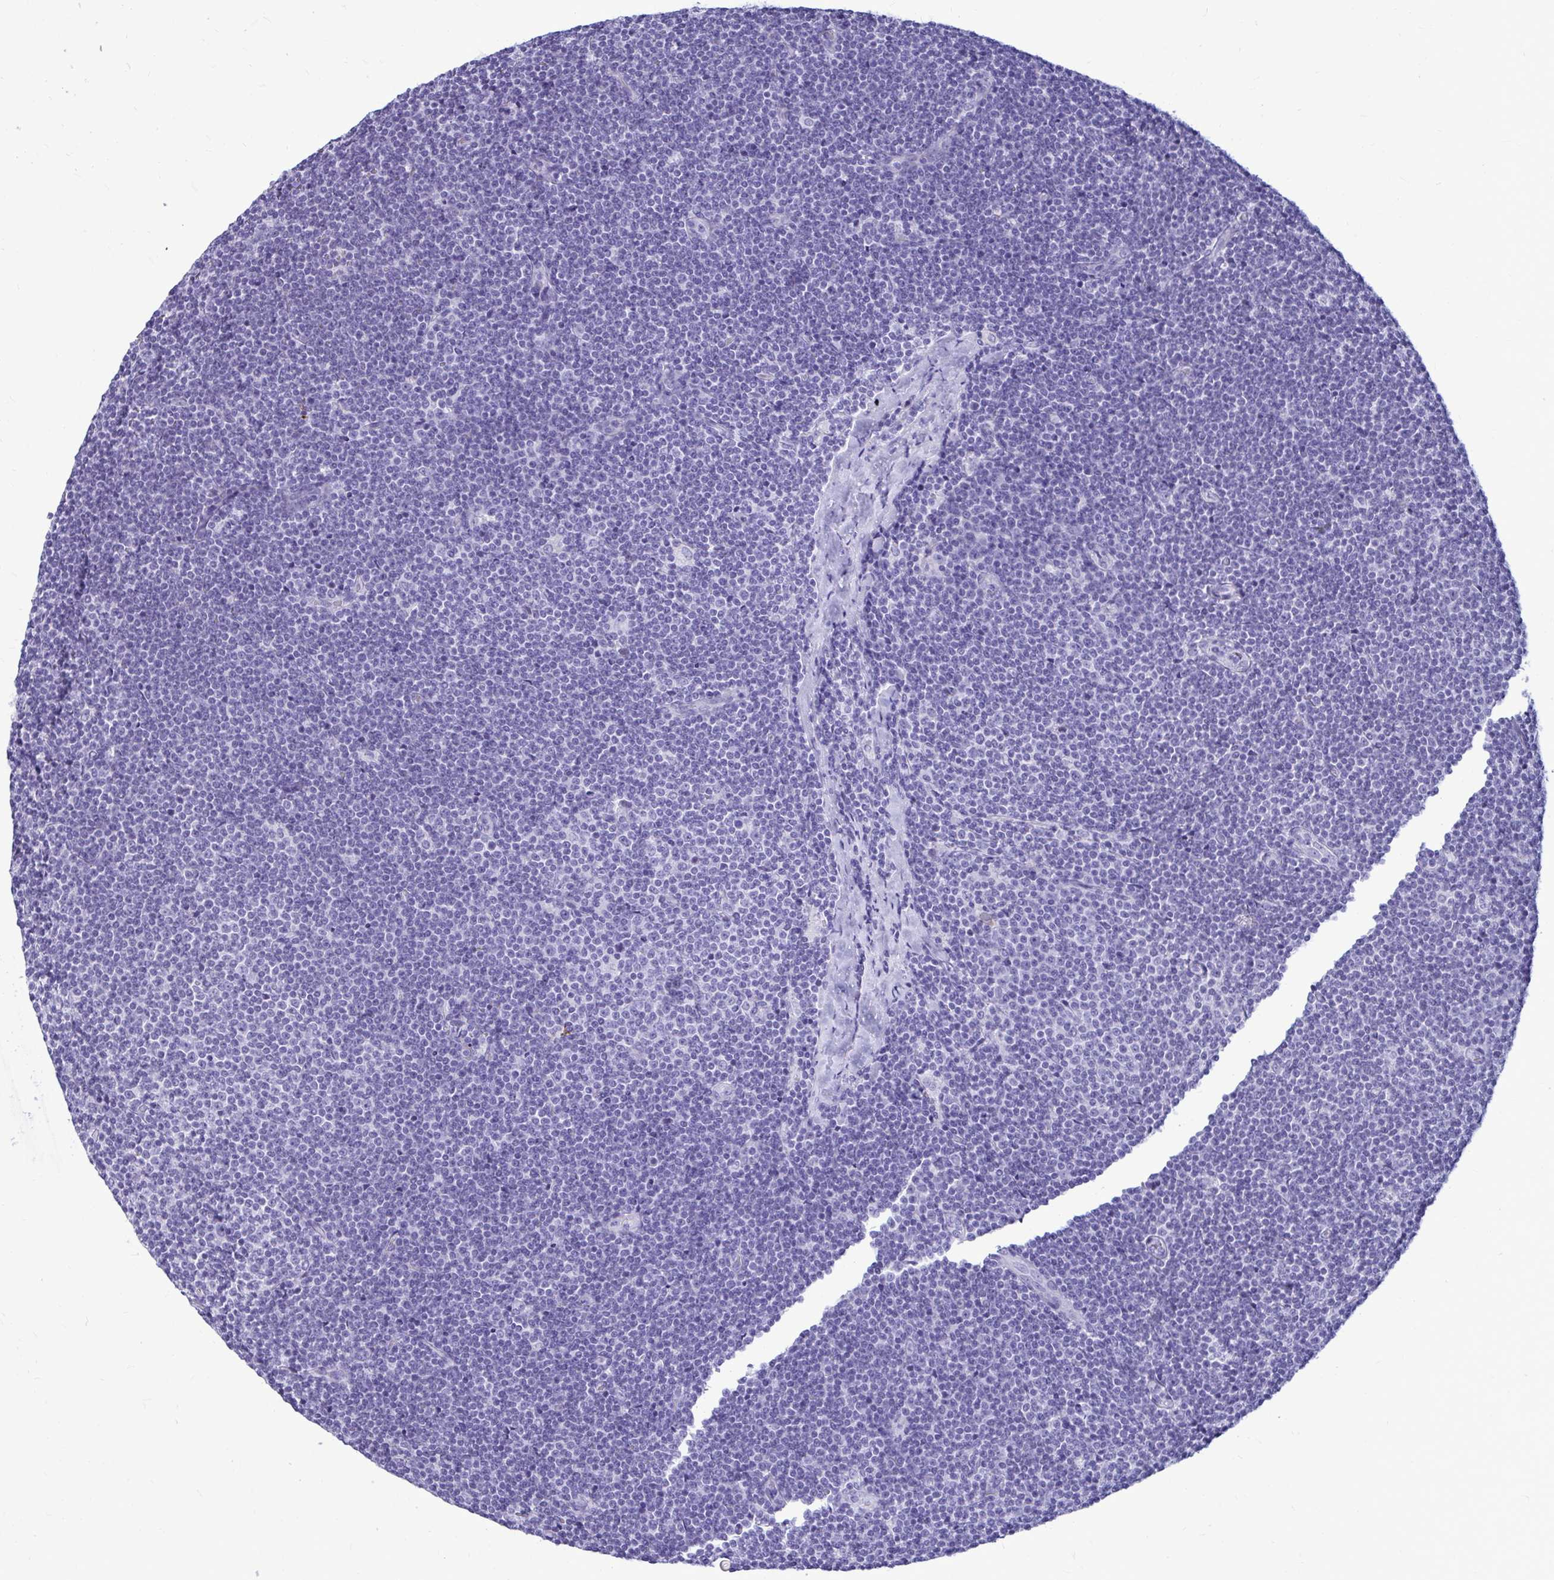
{"staining": {"intensity": "negative", "quantity": "none", "location": "none"}, "tissue": "lymphoma", "cell_type": "Tumor cells", "image_type": "cancer", "snomed": [{"axis": "morphology", "description": "Malignant lymphoma, non-Hodgkin's type, Low grade"}, {"axis": "topography", "description": "Lymph node"}], "caption": "This histopathology image is of low-grade malignant lymphoma, non-Hodgkin's type stained with immunohistochemistry to label a protein in brown with the nuclei are counter-stained blue. There is no positivity in tumor cells. Nuclei are stained in blue.", "gene": "NANOGNB", "patient": {"sex": "male", "age": 48}}